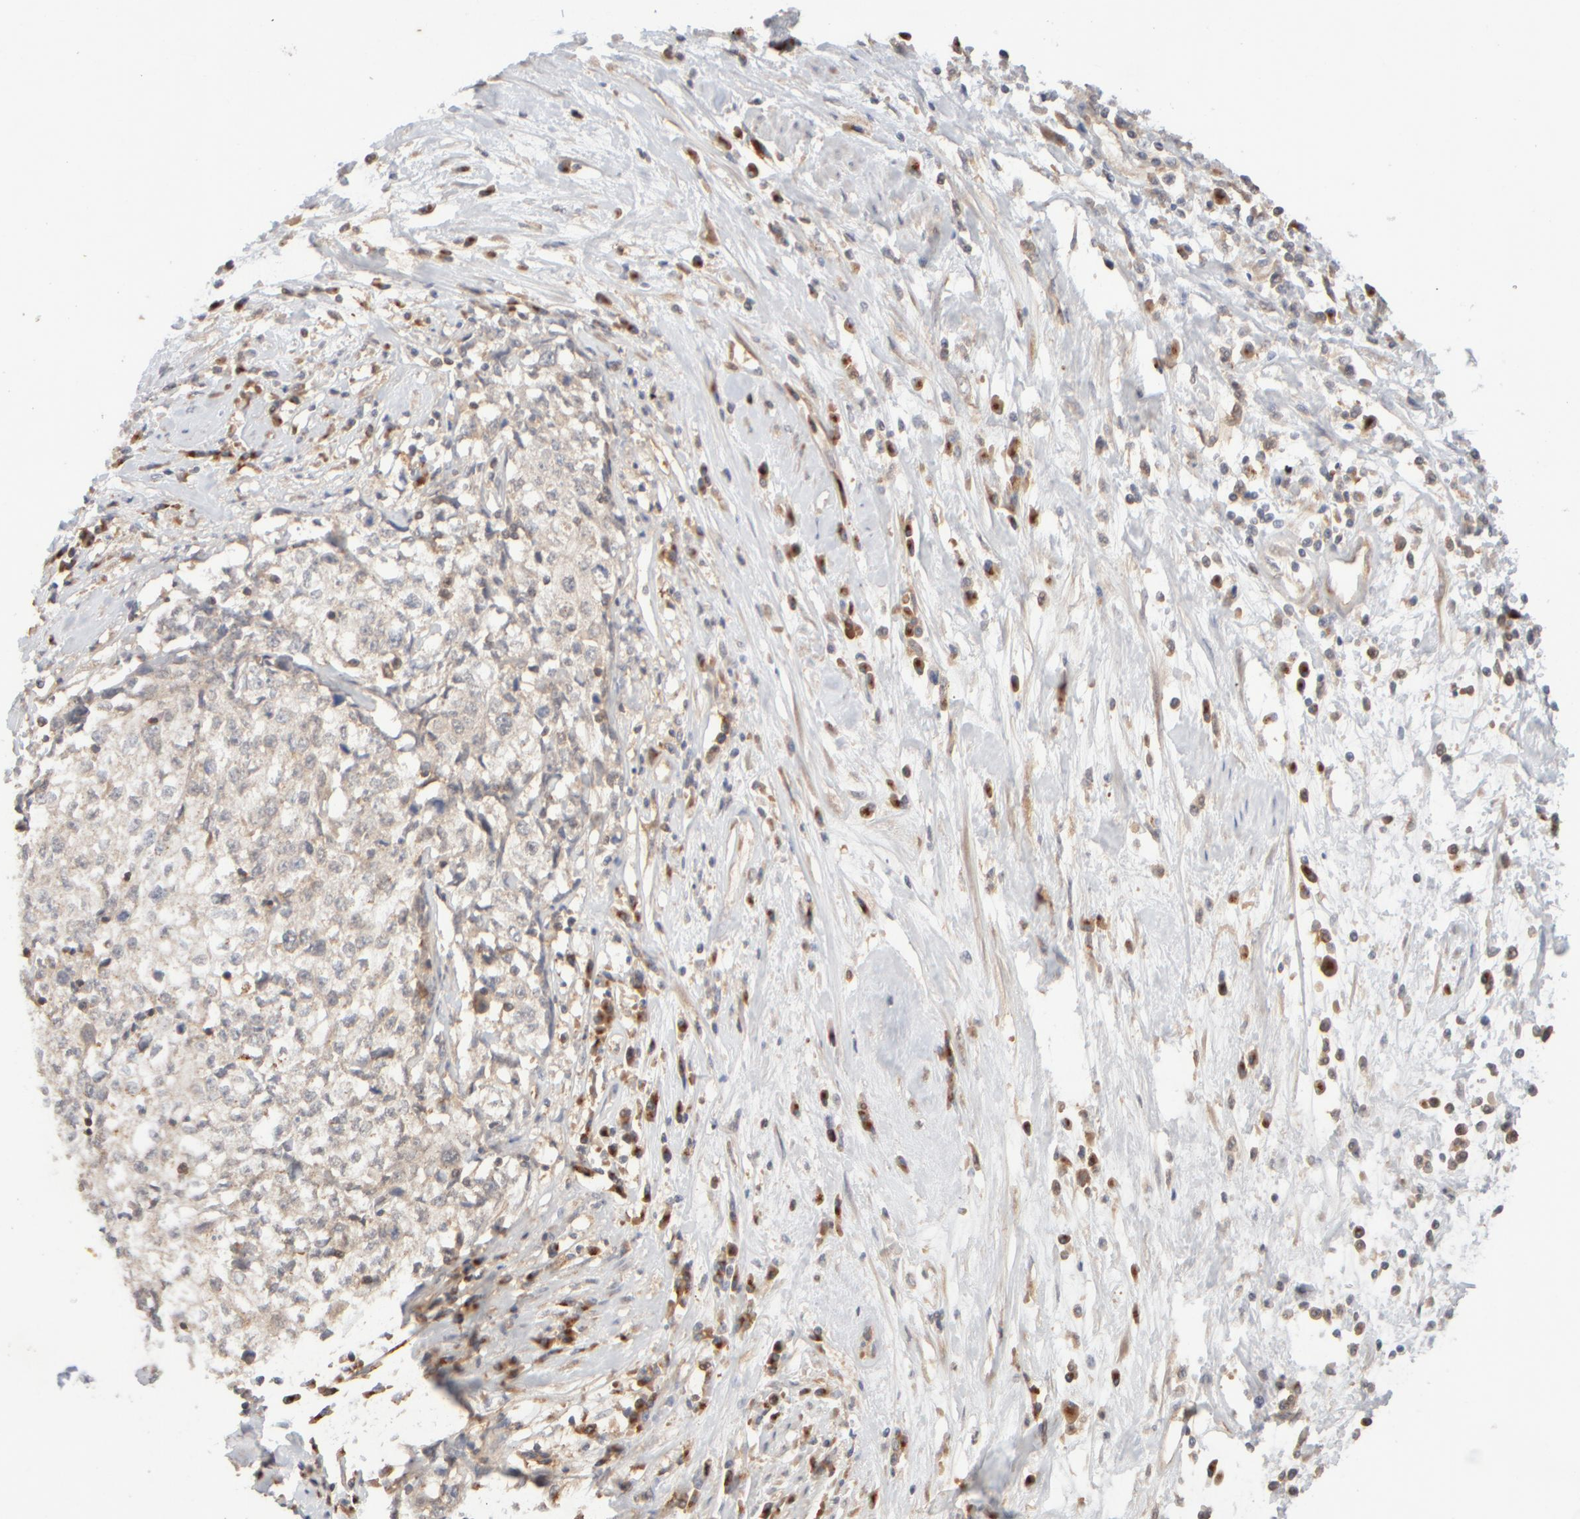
{"staining": {"intensity": "weak", "quantity": "<25%", "location": "cytoplasmic/membranous"}, "tissue": "cervical cancer", "cell_type": "Tumor cells", "image_type": "cancer", "snomed": [{"axis": "morphology", "description": "Squamous cell carcinoma, NOS"}, {"axis": "topography", "description": "Cervix"}], "caption": "The photomicrograph demonstrates no staining of tumor cells in cervical squamous cell carcinoma.", "gene": "RABEP1", "patient": {"sex": "female", "age": 57}}